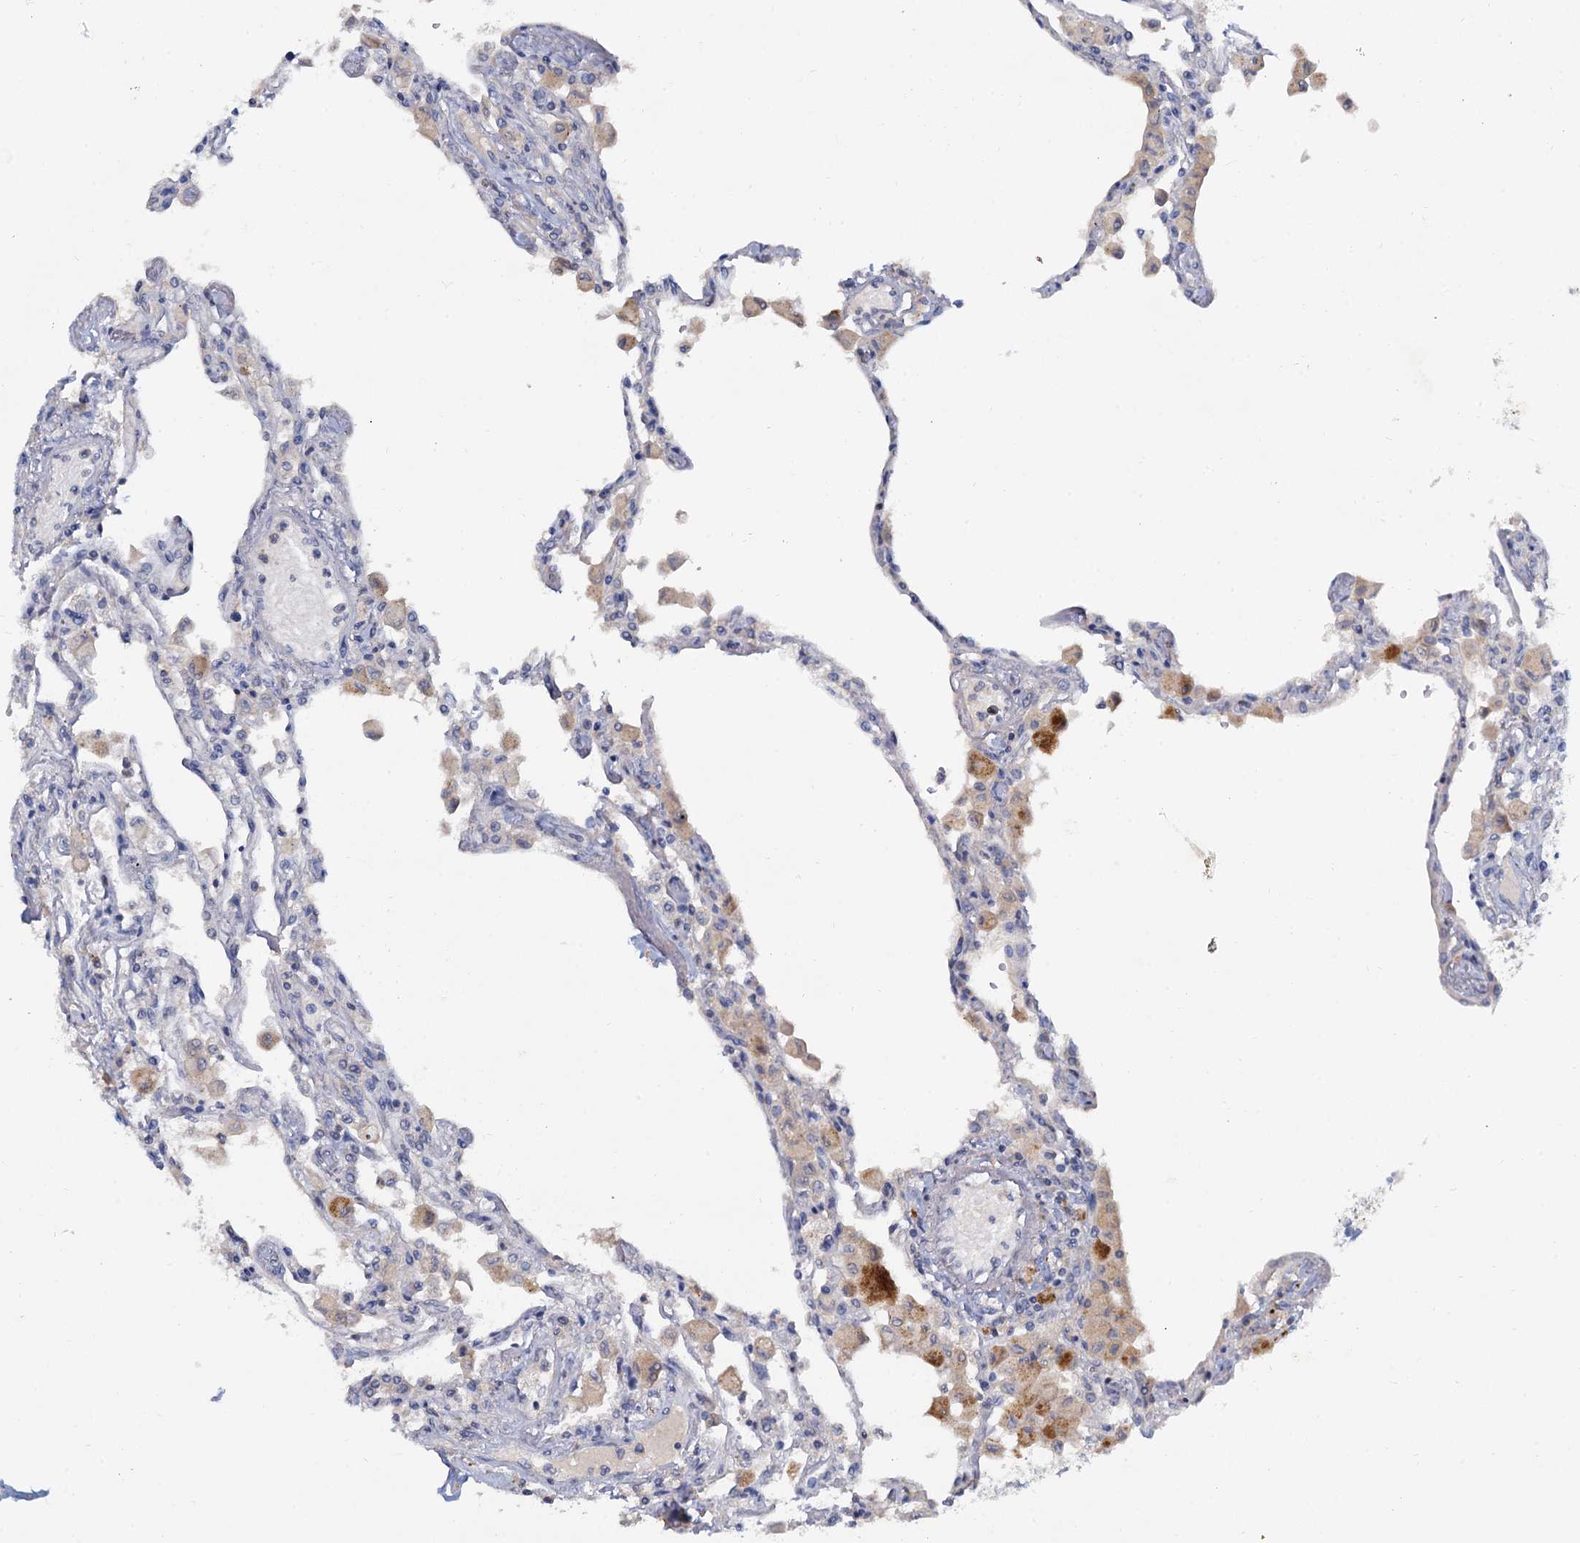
{"staining": {"intensity": "negative", "quantity": "none", "location": "none"}, "tissue": "lung", "cell_type": "Alveolar cells", "image_type": "normal", "snomed": [{"axis": "morphology", "description": "Normal tissue, NOS"}, {"axis": "topography", "description": "Bronchus"}, {"axis": "topography", "description": "Lung"}], "caption": "Immunohistochemical staining of unremarkable lung demonstrates no significant positivity in alveolar cells.", "gene": "ACSM3", "patient": {"sex": "female", "age": 49}}